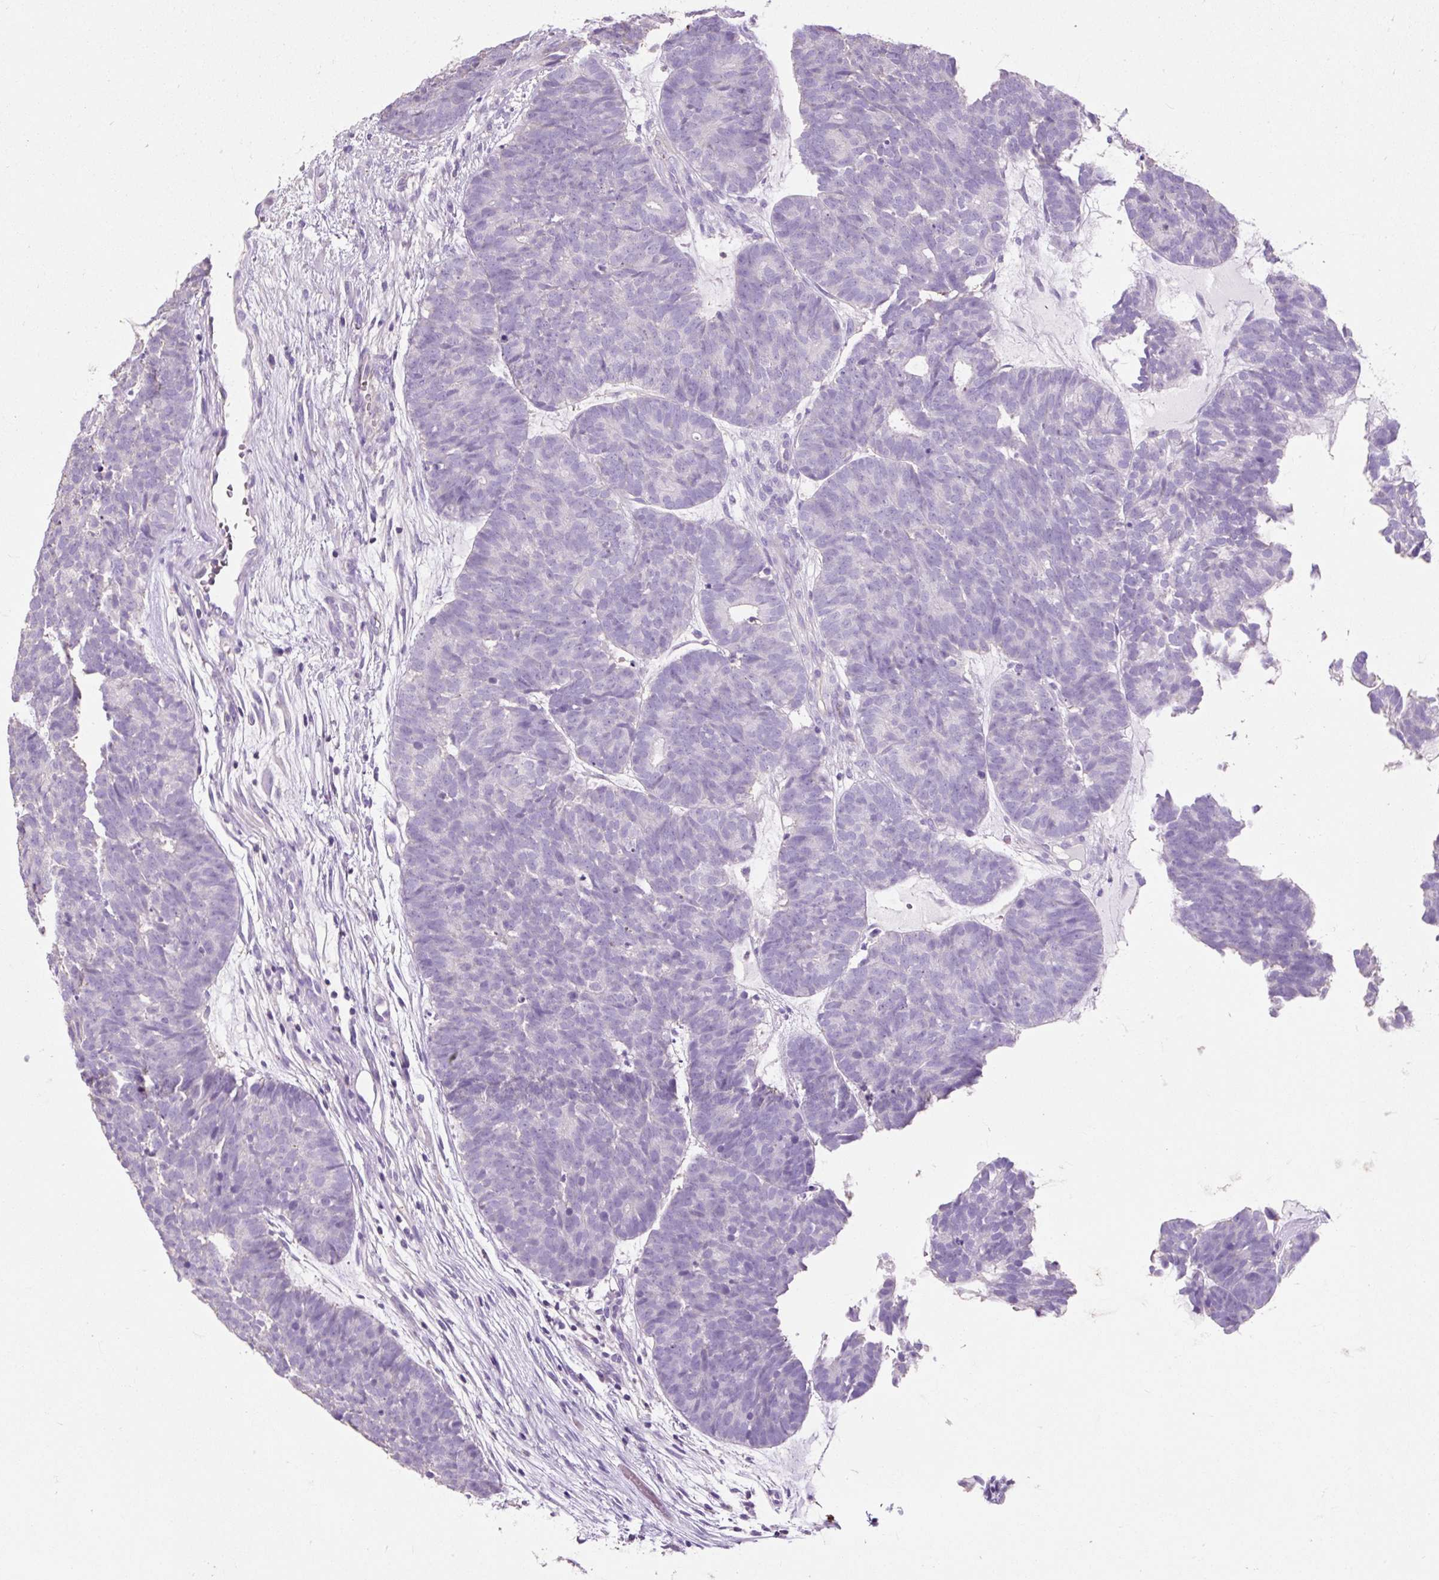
{"staining": {"intensity": "negative", "quantity": "none", "location": "none"}, "tissue": "head and neck cancer", "cell_type": "Tumor cells", "image_type": "cancer", "snomed": [{"axis": "morphology", "description": "Adenocarcinoma, NOS"}, {"axis": "topography", "description": "Head-Neck"}], "caption": "A photomicrograph of head and neck adenocarcinoma stained for a protein shows no brown staining in tumor cells. (DAB (3,3'-diaminobenzidine) immunohistochemistry visualized using brightfield microscopy, high magnification).", "gene": "OR10A7", "patient": {"sex": "female", "age": 81}}